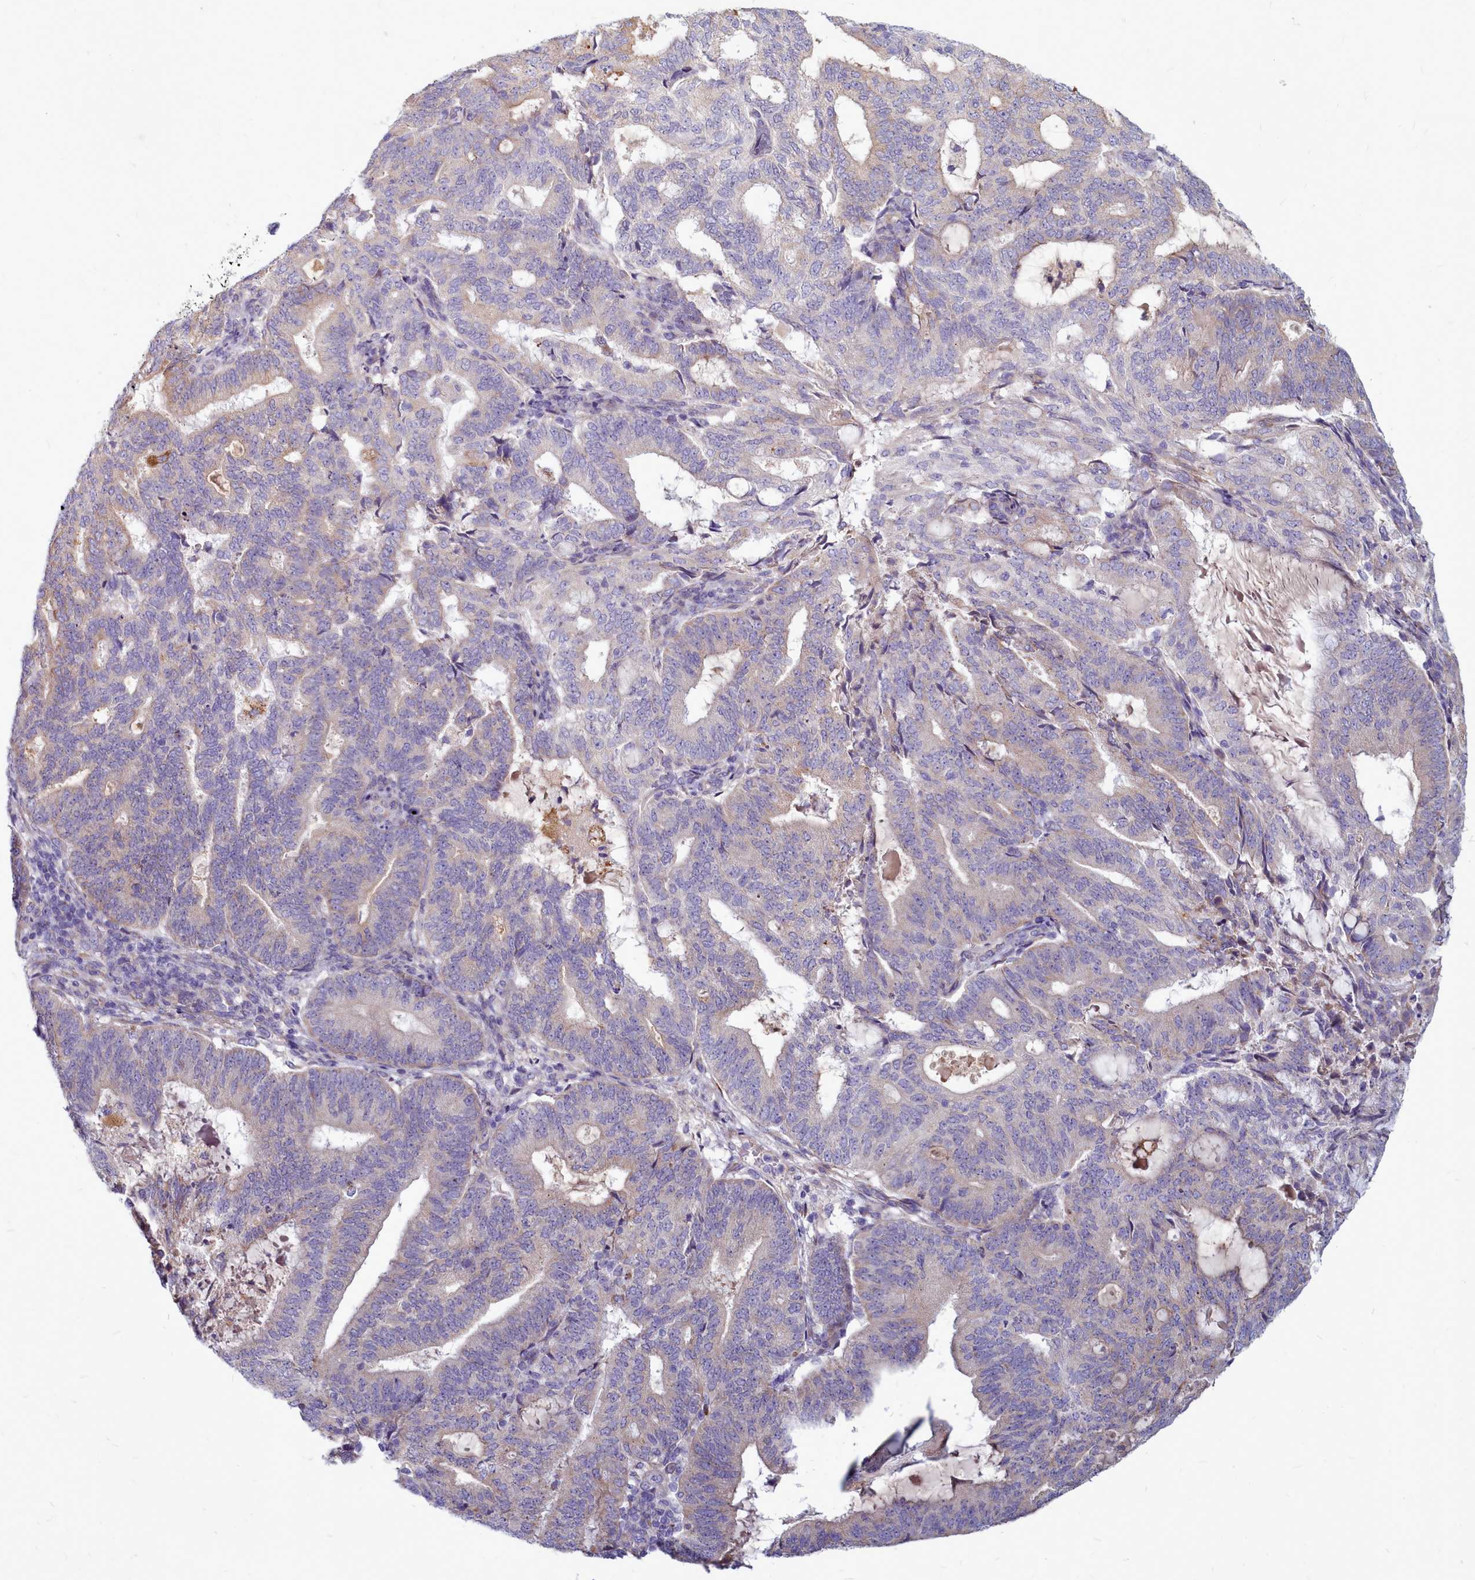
{"staining": {"intensity": "weak", "quantity": "<25%", "location": "cytoplasmic/membranous"}, "tissue": "endometrial cancer", "cell_type": "Tumor cells", "image_type": "cancer", "snomed": [{"axis": "morphology", "description": "Adenocarcinoma, NOS"}, {"axis": "topography", "description": "Endometrium"}], "caption": "DAB (3,3'-diaminobenzidine) immunohistochemical staining of endometrial cancer (adenocarcinoma) reveals no significant positivity in tumor cells. The staining was performed using DAB to visualize the protein expression in brown, while the nuclei were stained in blue with hematoxylin (Magnification: 20x).", "gene": "SMPD4", "patient": {"sex": "female", "age": 70}}